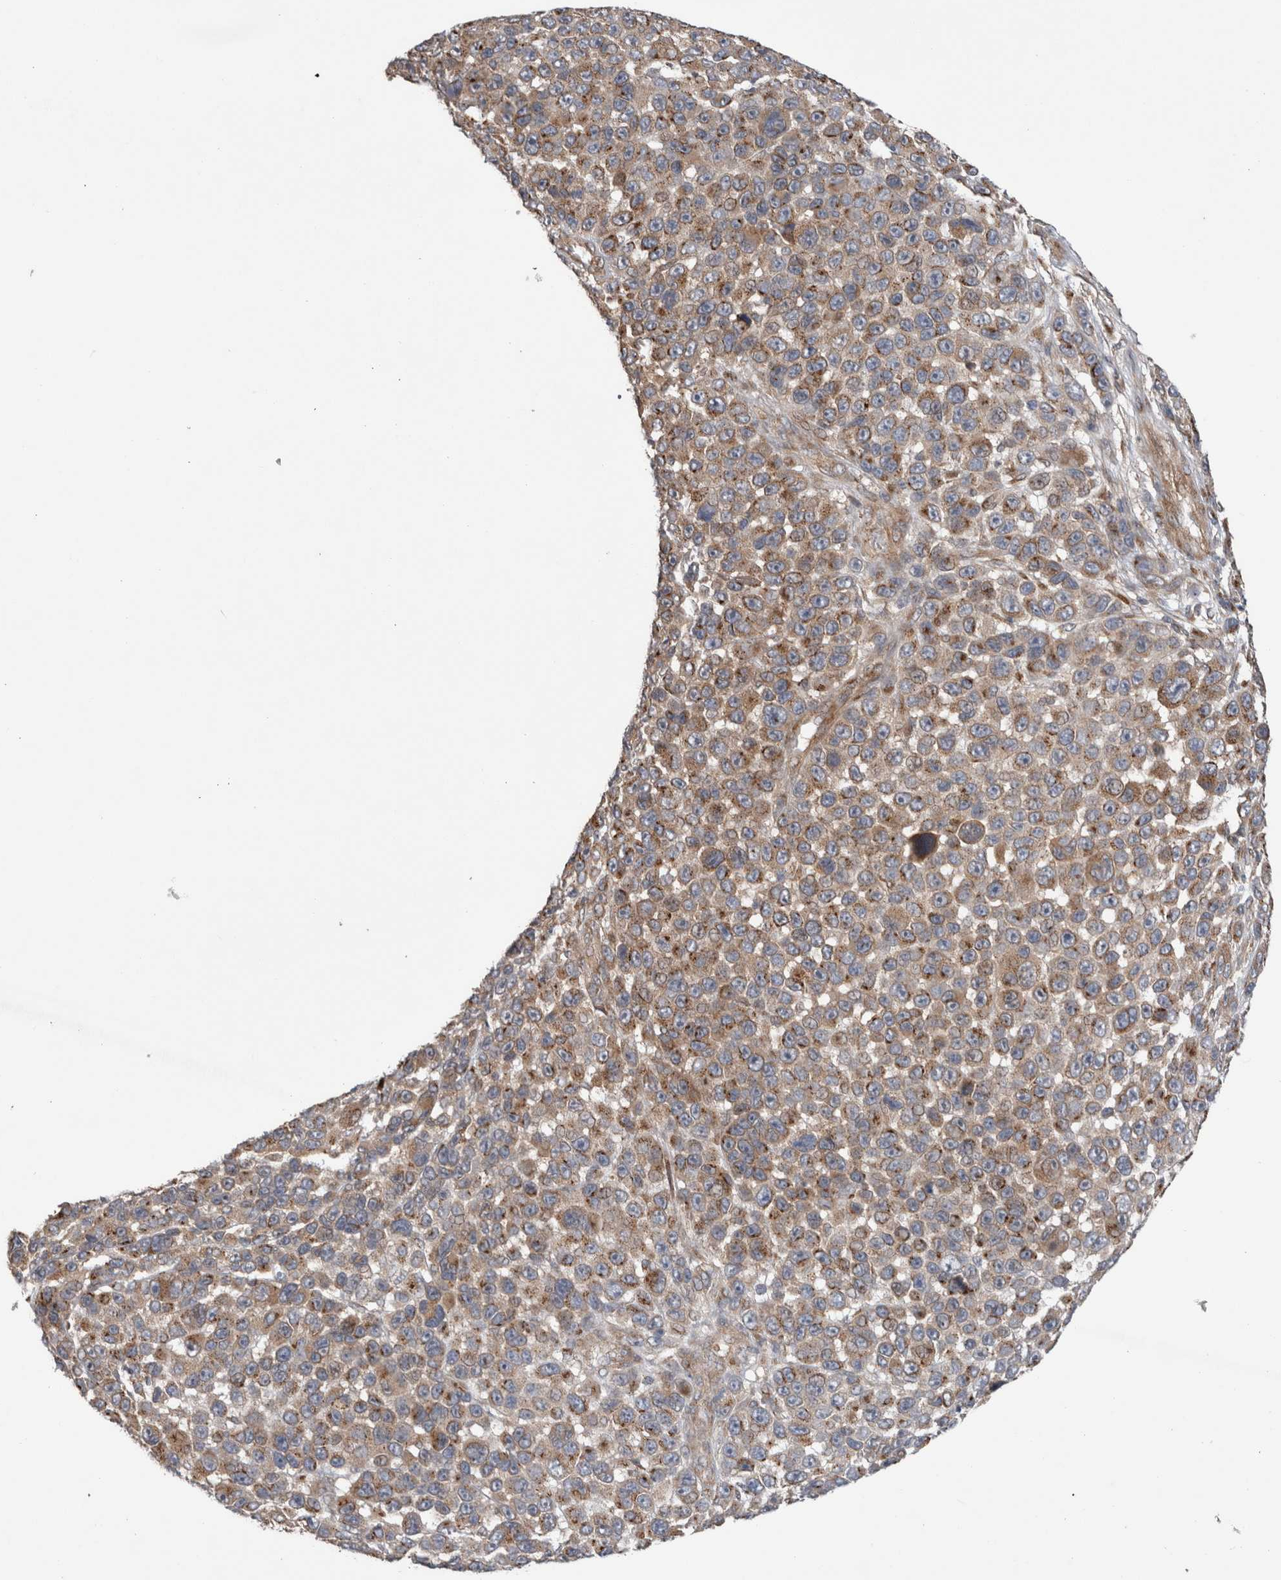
{"staining": {"intensity": "moderate", "quantity": ">75%", "location": "cytoplasmic/membranous"}, "tissue": "melanoma", "cell_type": "Tumor cells", "image_type": "cancer", "snomed": [{"axis": "morphology", "description": "Malignant melanoma, NOS"}, {"axis": "topography", "description": "Skin"}], "caption": "Tumor cells demonstrate moderate cytoplasmic/membranous positivity in approximately >75% of cells in melanoma.", "gene": "TRIM5", "patient": {"sex": "male", "age": 53}}